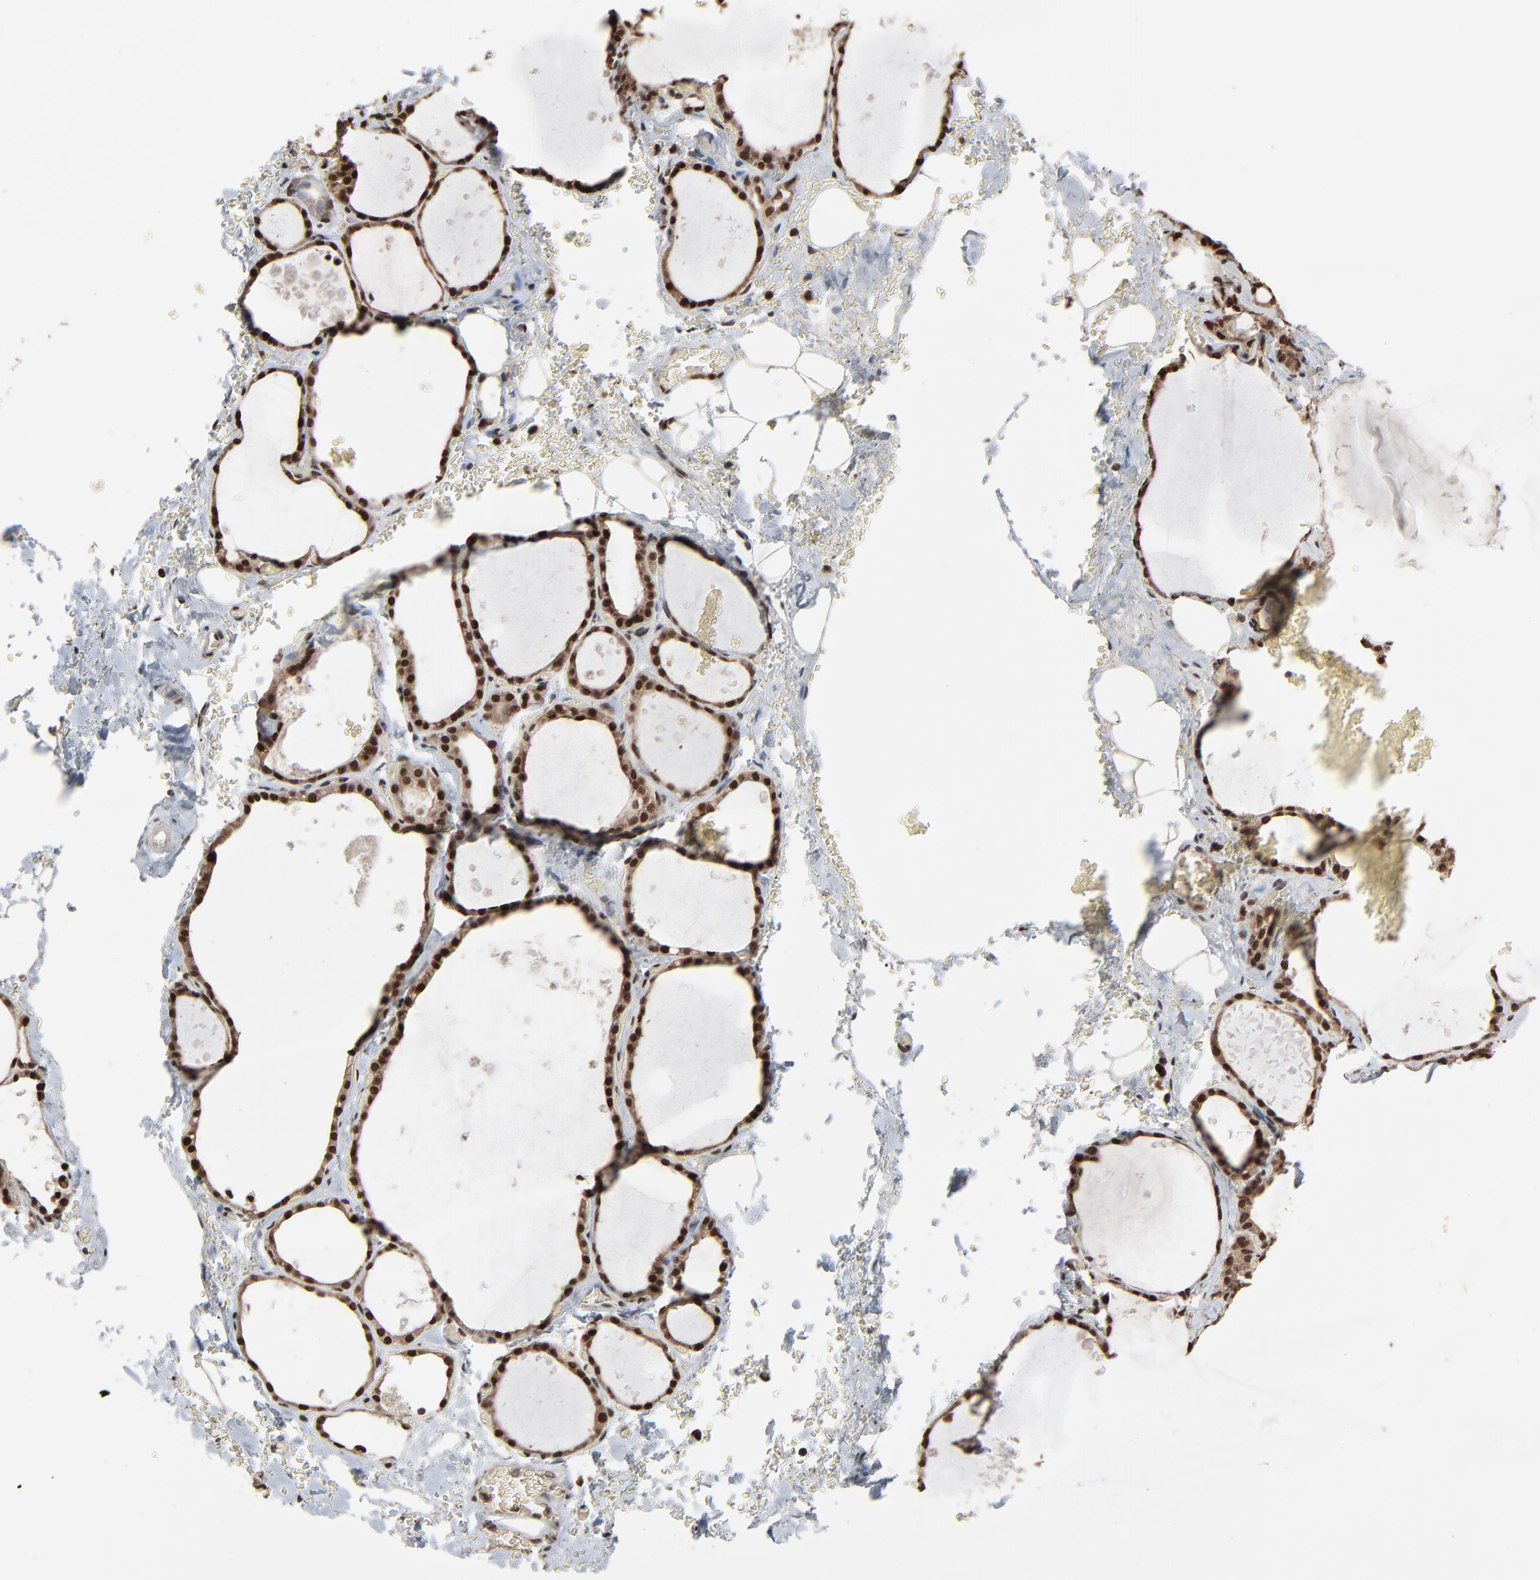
{"staining": {"intensity": "strong", "quantity": ">75%", "location": "nuclear"}, "tissue": "thyroid gland", "cell_type": "Glandular cells", "image_type": "normal", "snomed": [{"axis": "morphology", "description": "Normal tissue, NOS"}, {"axis": "topography", "description": "Thyroid gland"}], "caption": "High-magnification brightfield microscopy of unremarkable thyroid gland stained with DAB (brown) and counterstained with hematoxylin (blue). glandular cells exhibit strong nuclear staining is present in approximately>75% of cells.", "gene": "RPS6KA3", "patient": {"sex": "male", "age": 61}}